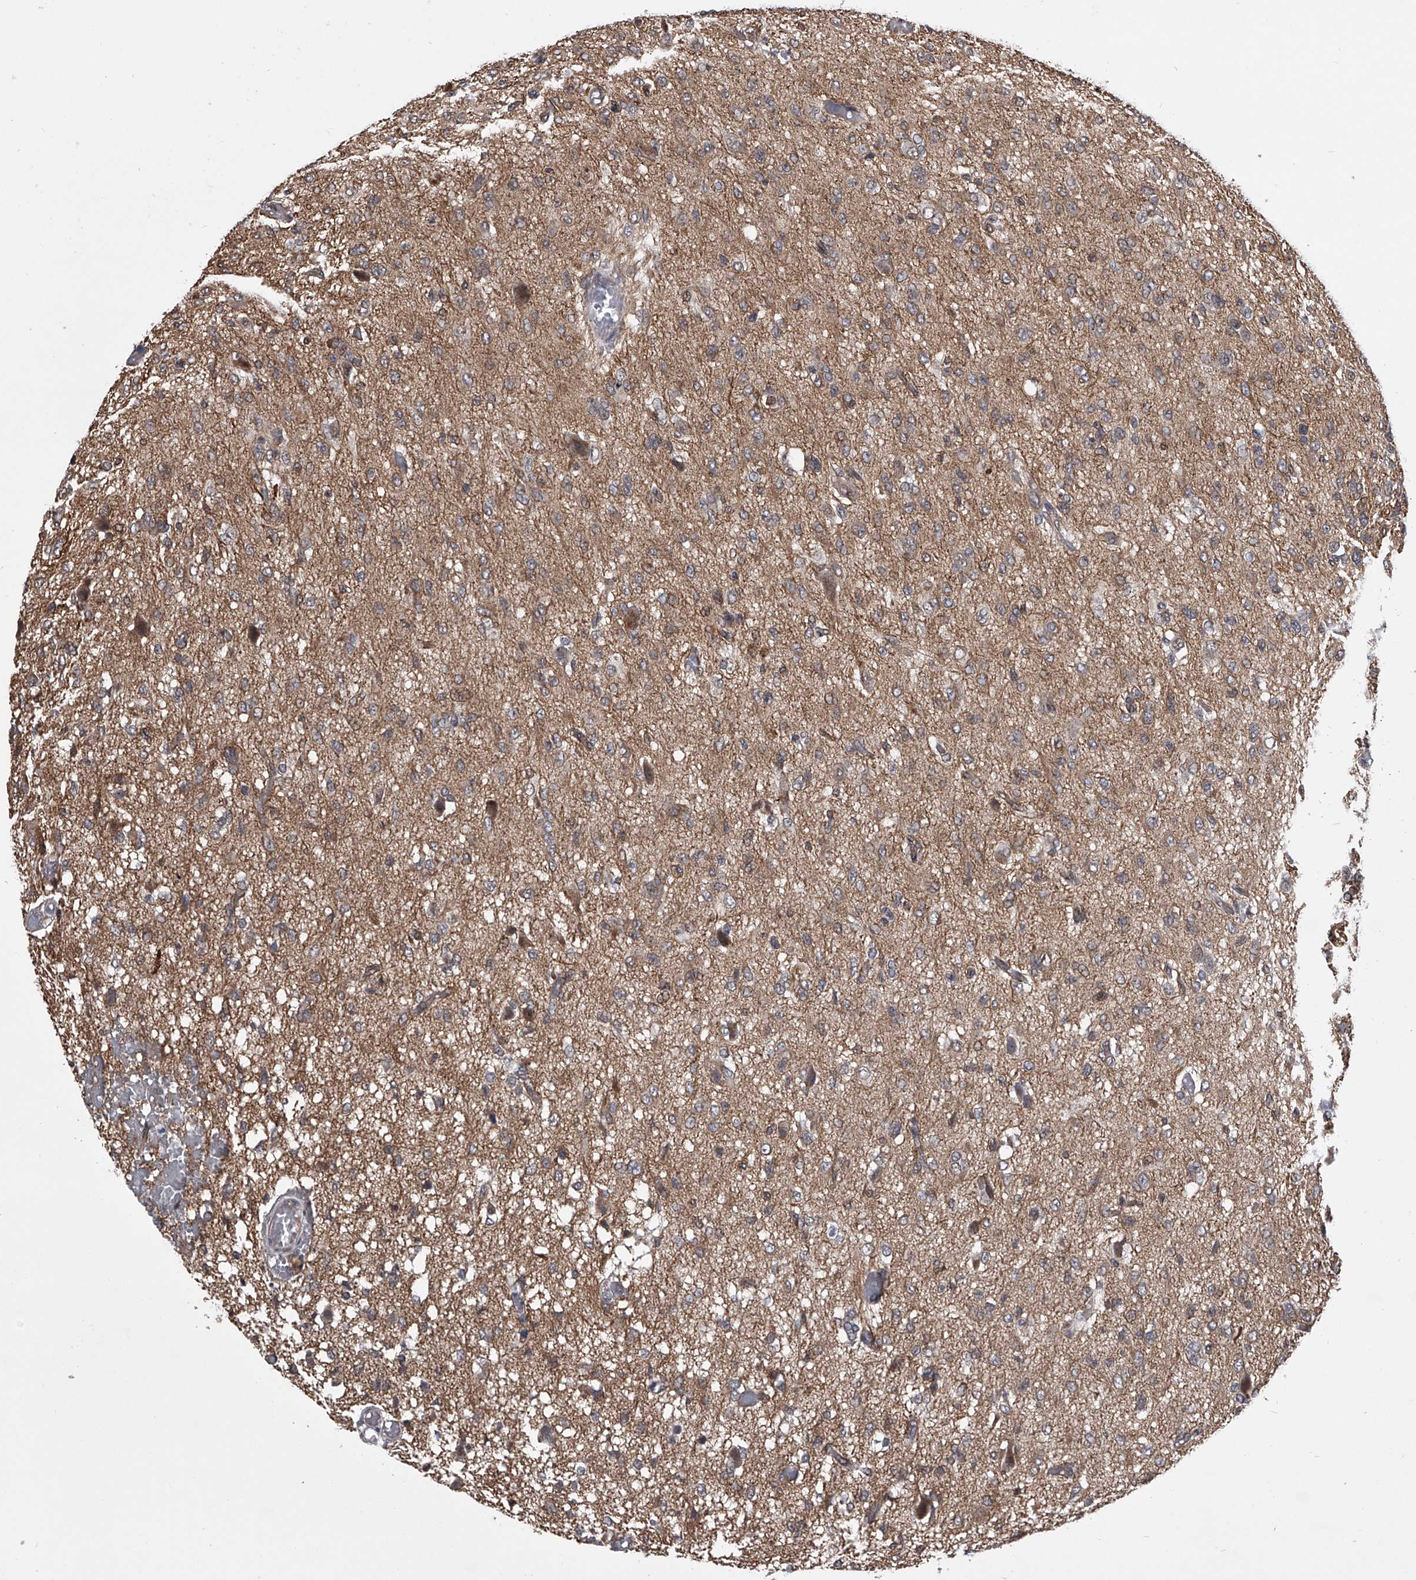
{"staining": {"intensity": "weak", "quantity": "25%-75%", "location": "cytoplasmic/membranous"}, "tissue": "glioma", "cell_type": "Tumor cells", "image_type": "cancer", "snomed": [{"axis": "morphology", "description": "Glioma, malignant, High grade"}, {"axis": "topography", "description": "Brain"}], "caption": "Immunohistochemistry image of human malignant glioma (high-grade) stained for a protein (brown), which shows low levels of weak cytoplasmic/membranous positivity in about 25%-75% of tumor cells.", "gene": "ZNF76", "patient": {"sex": "female", "age": 59}}